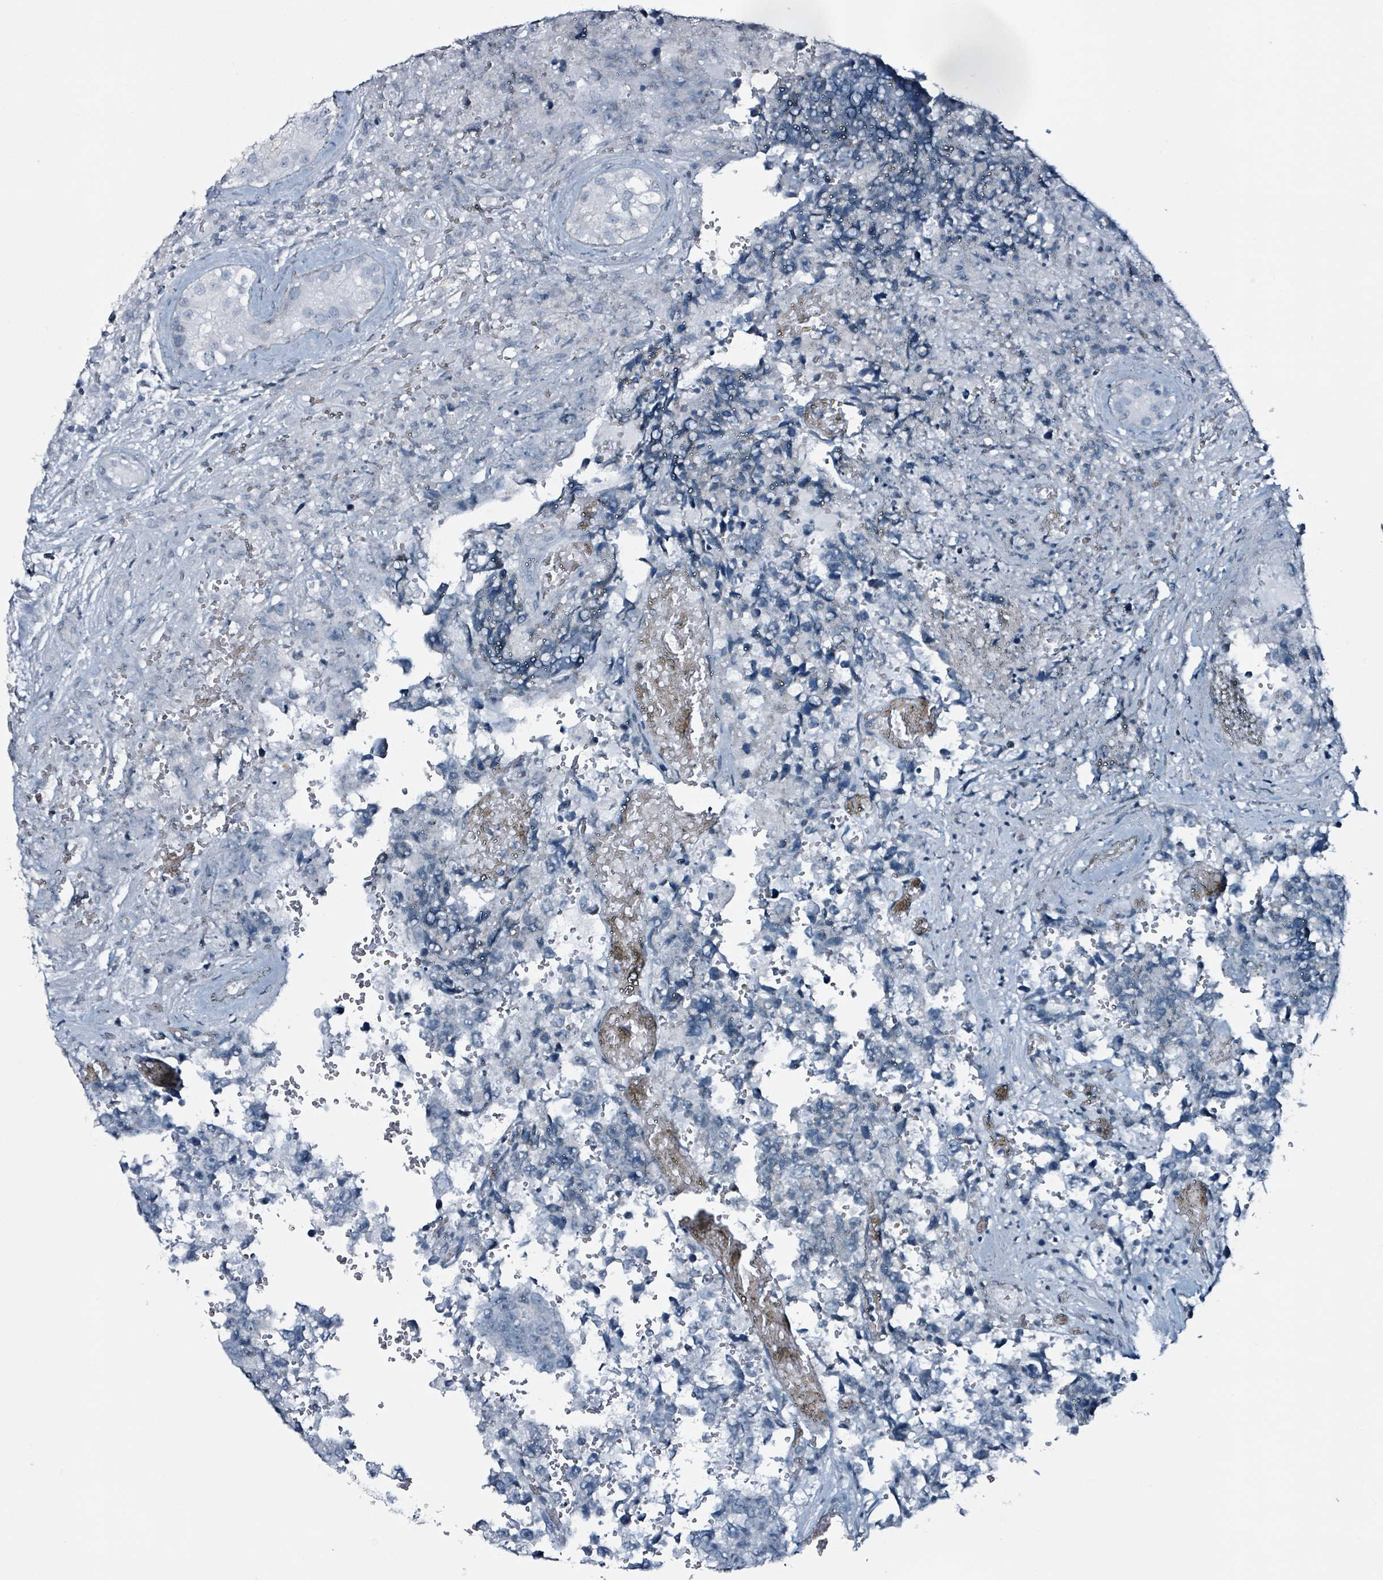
{"staining": {"intensity": "negative", "quantity": "none", "location": "none"}, "tissue": "testis cancer", "cell_type": "Tumor cells", "image_type": "cancer", "snomed": [{"axis": "morphology", "description": "Normal tissue, NOS"}, {"axis": "morphology", "description": "Carcinoma, Embryonal, NOS"}, {"axis": "topography", "description": "Testis"}, {"axis": "topography", "description": "Epididymis"}], "caption": "A micrograph of testis cancer stained for a protein demonstrates no brown staining in tumor cells.", "gene": "CA9", "patient": {"sex": "male", "age": 25}}